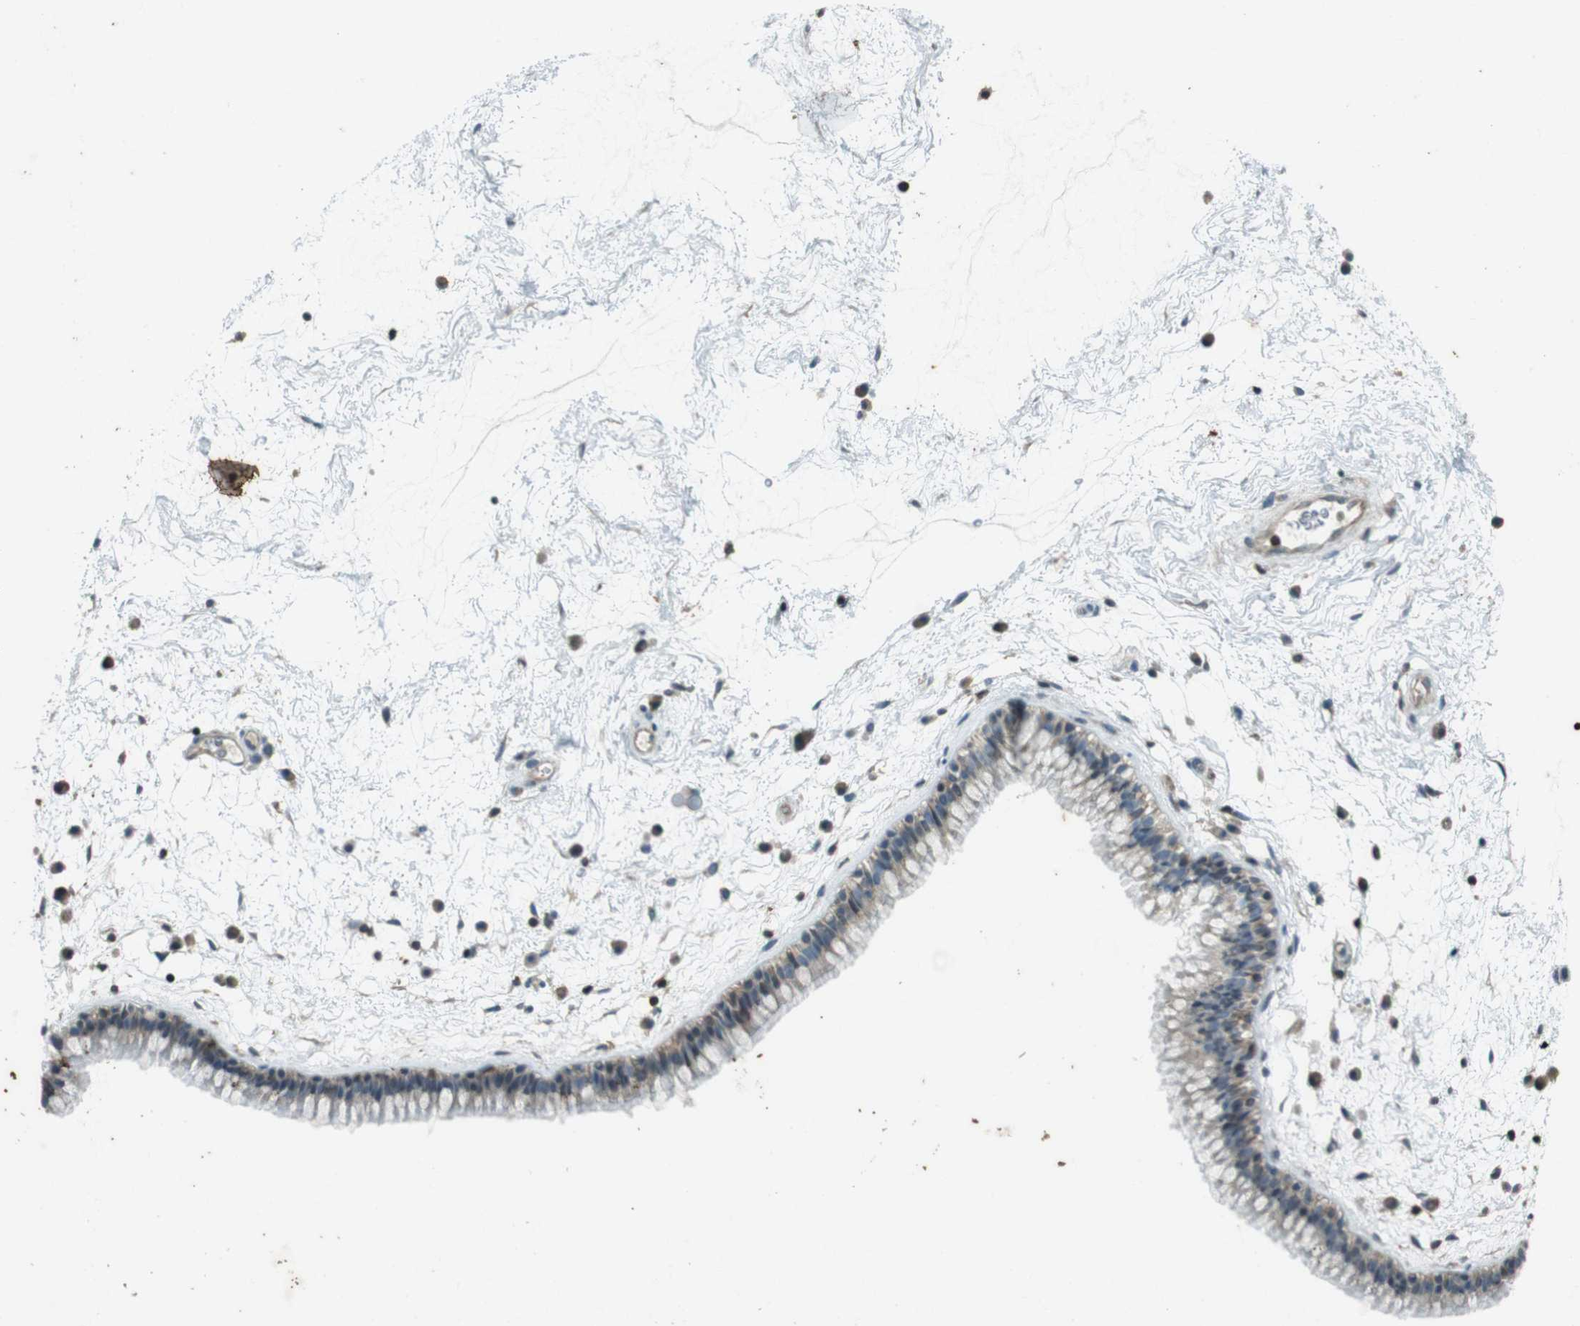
{"staining": {"intensity": "weak", "quantity": "25%-75%", "location": "cytoplasmic/membranous"}, "tissue": "nasopharynx", "cell_type": "Respiratory epithelial cells", "image_type": "normal", "snomed": [{"axis": "morphology", "description": "Normal tissue, NOS"}, {"axis": "morphology", "description": "Inflammation, NOS"}, {"axis": "topography", "description": "Nasopharynx"}], "caption": "Nasopharynx was stained to show a protein in brown. There is low levels of weak cytoplasmic/membranous staining in approximately 25%-75% of respiratory epithelial cells.", "gene": "ZYX", "patient": {"sex": "male", "age": 48}}